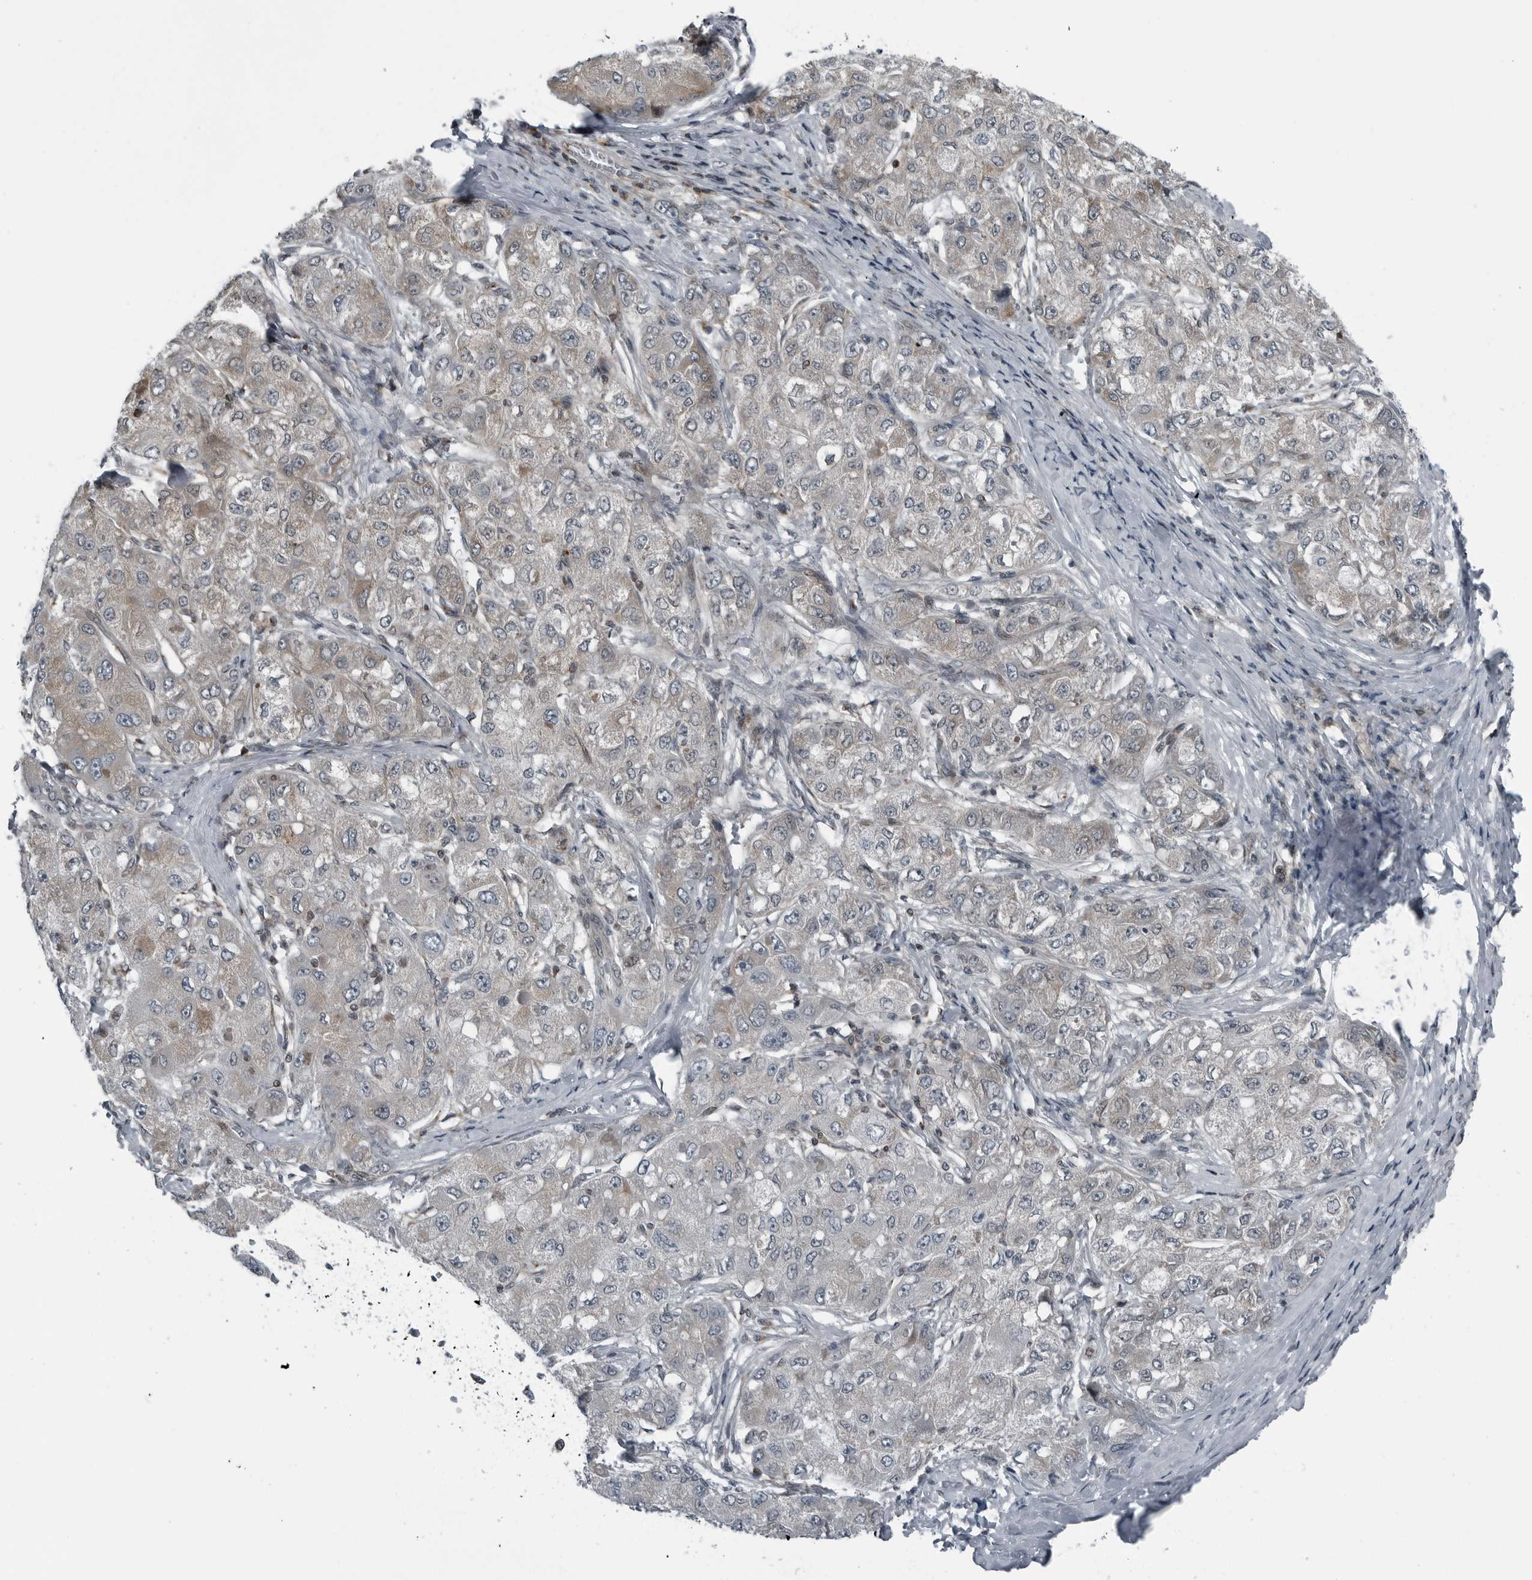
{"staining": {"intensity": "negative", "quantity": "none", "location": "none"}, "tissue": "liver cancer", "cell_type": "Tumor cells", "image_type": "cancer", "snomed": [{"axis": "morphology", "description": "Carcinoma, Hepatocellular, NOS"}, {"axis": "topography", "description": "Liver"}], "caption": "This is an immunohistochemistry image of human hepatocellular carcinoma (liver). There is no staining in tumor cells.", "gene": "GAK", "patient": {"sex": "male", "age": 80}}